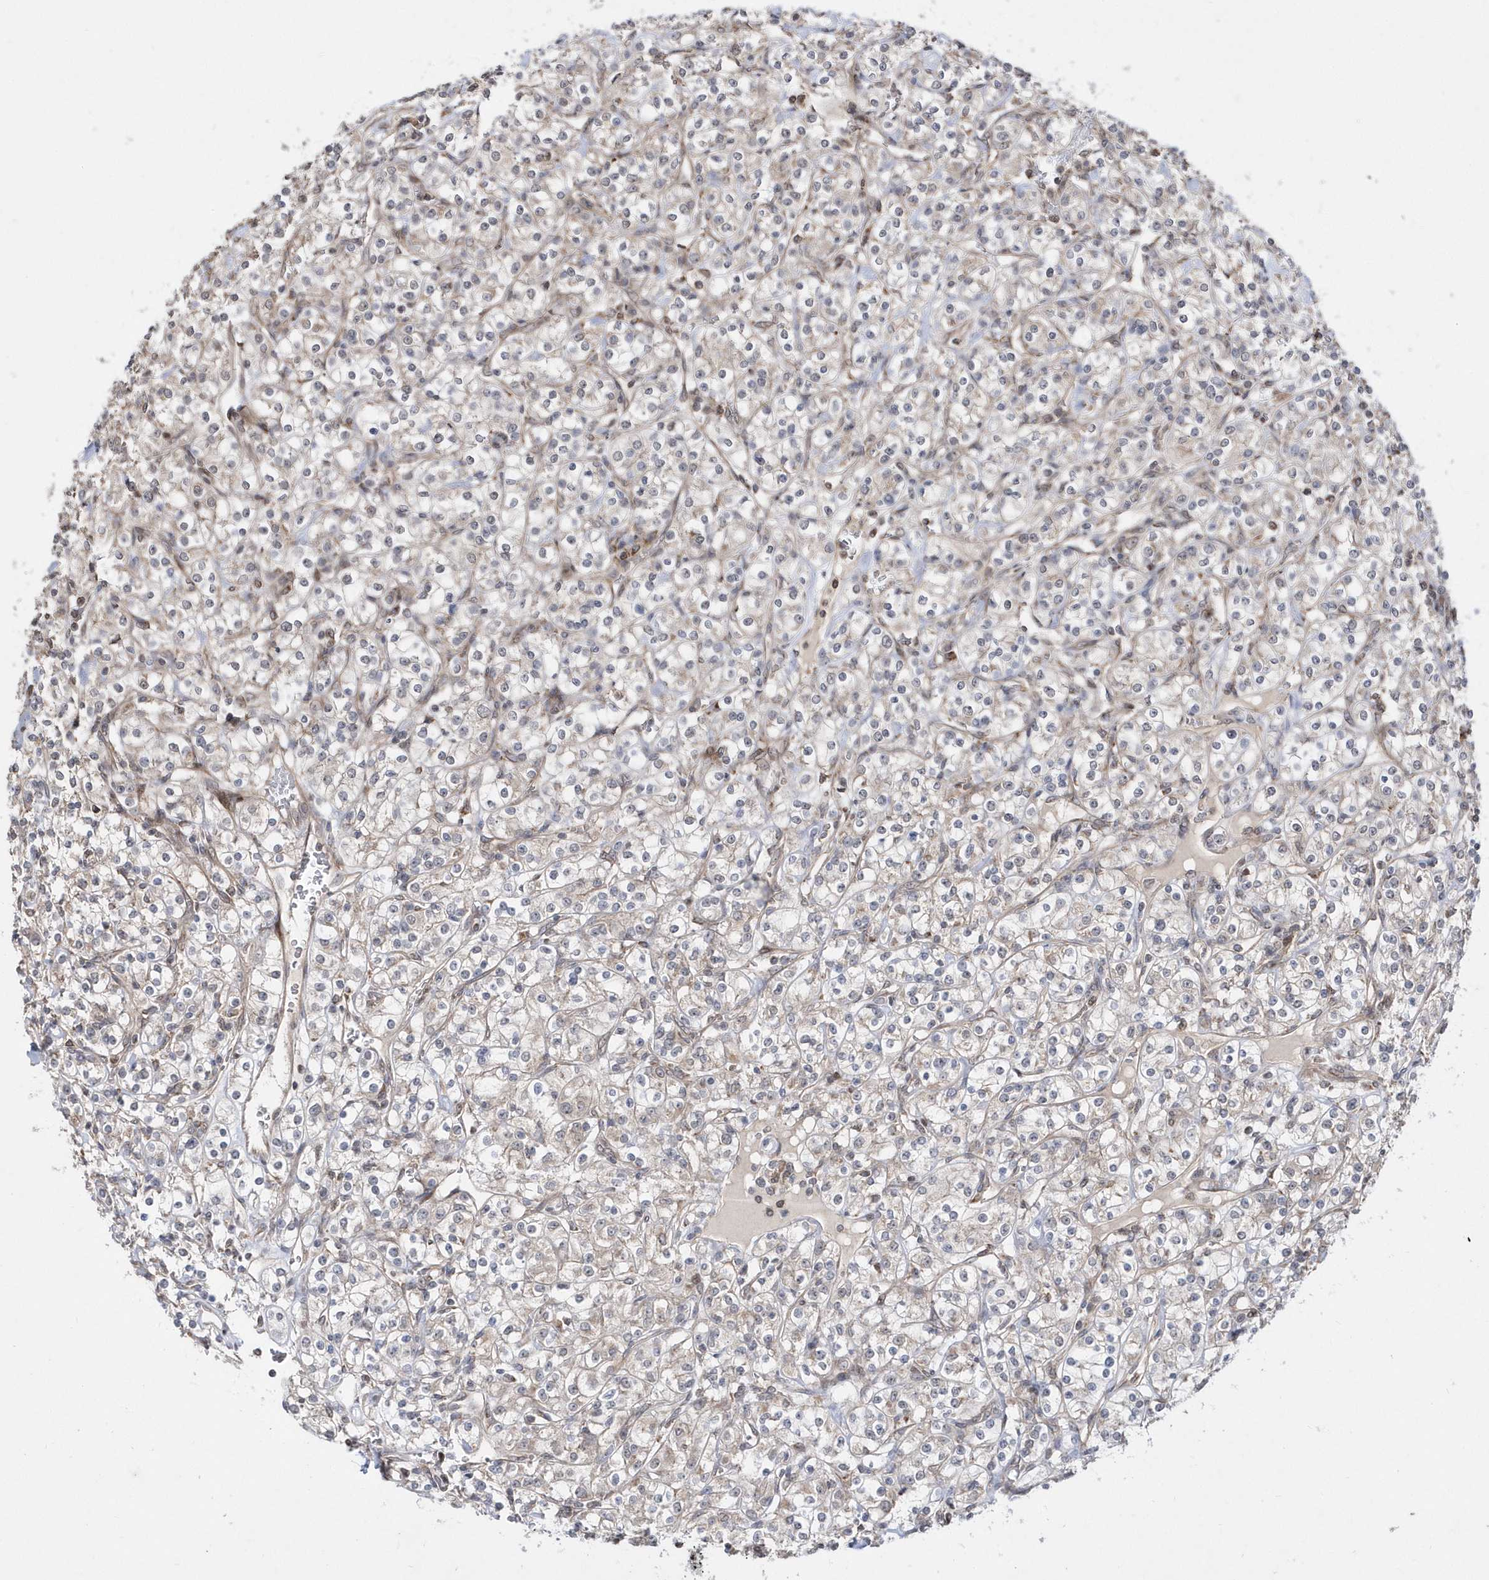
{"staining": {"intensity": "negative", "quantity": "none", "location": "none"}, "tissue": "renal cancer", "cell_type": "Tumor cells", "image_type": "cancer", "snomed": [{"axis": "morphology", "description": "Adenocarcinoma, NOS"}, {"axis": "topography", "description": "Kidney"}], "caption": "Protein analysis of renal cancer (adenocarcinoma) demonstrates no significant expression in tumor cells.", "gene": "DALRD3", "patient": {"sex": "male", "age": 77}}